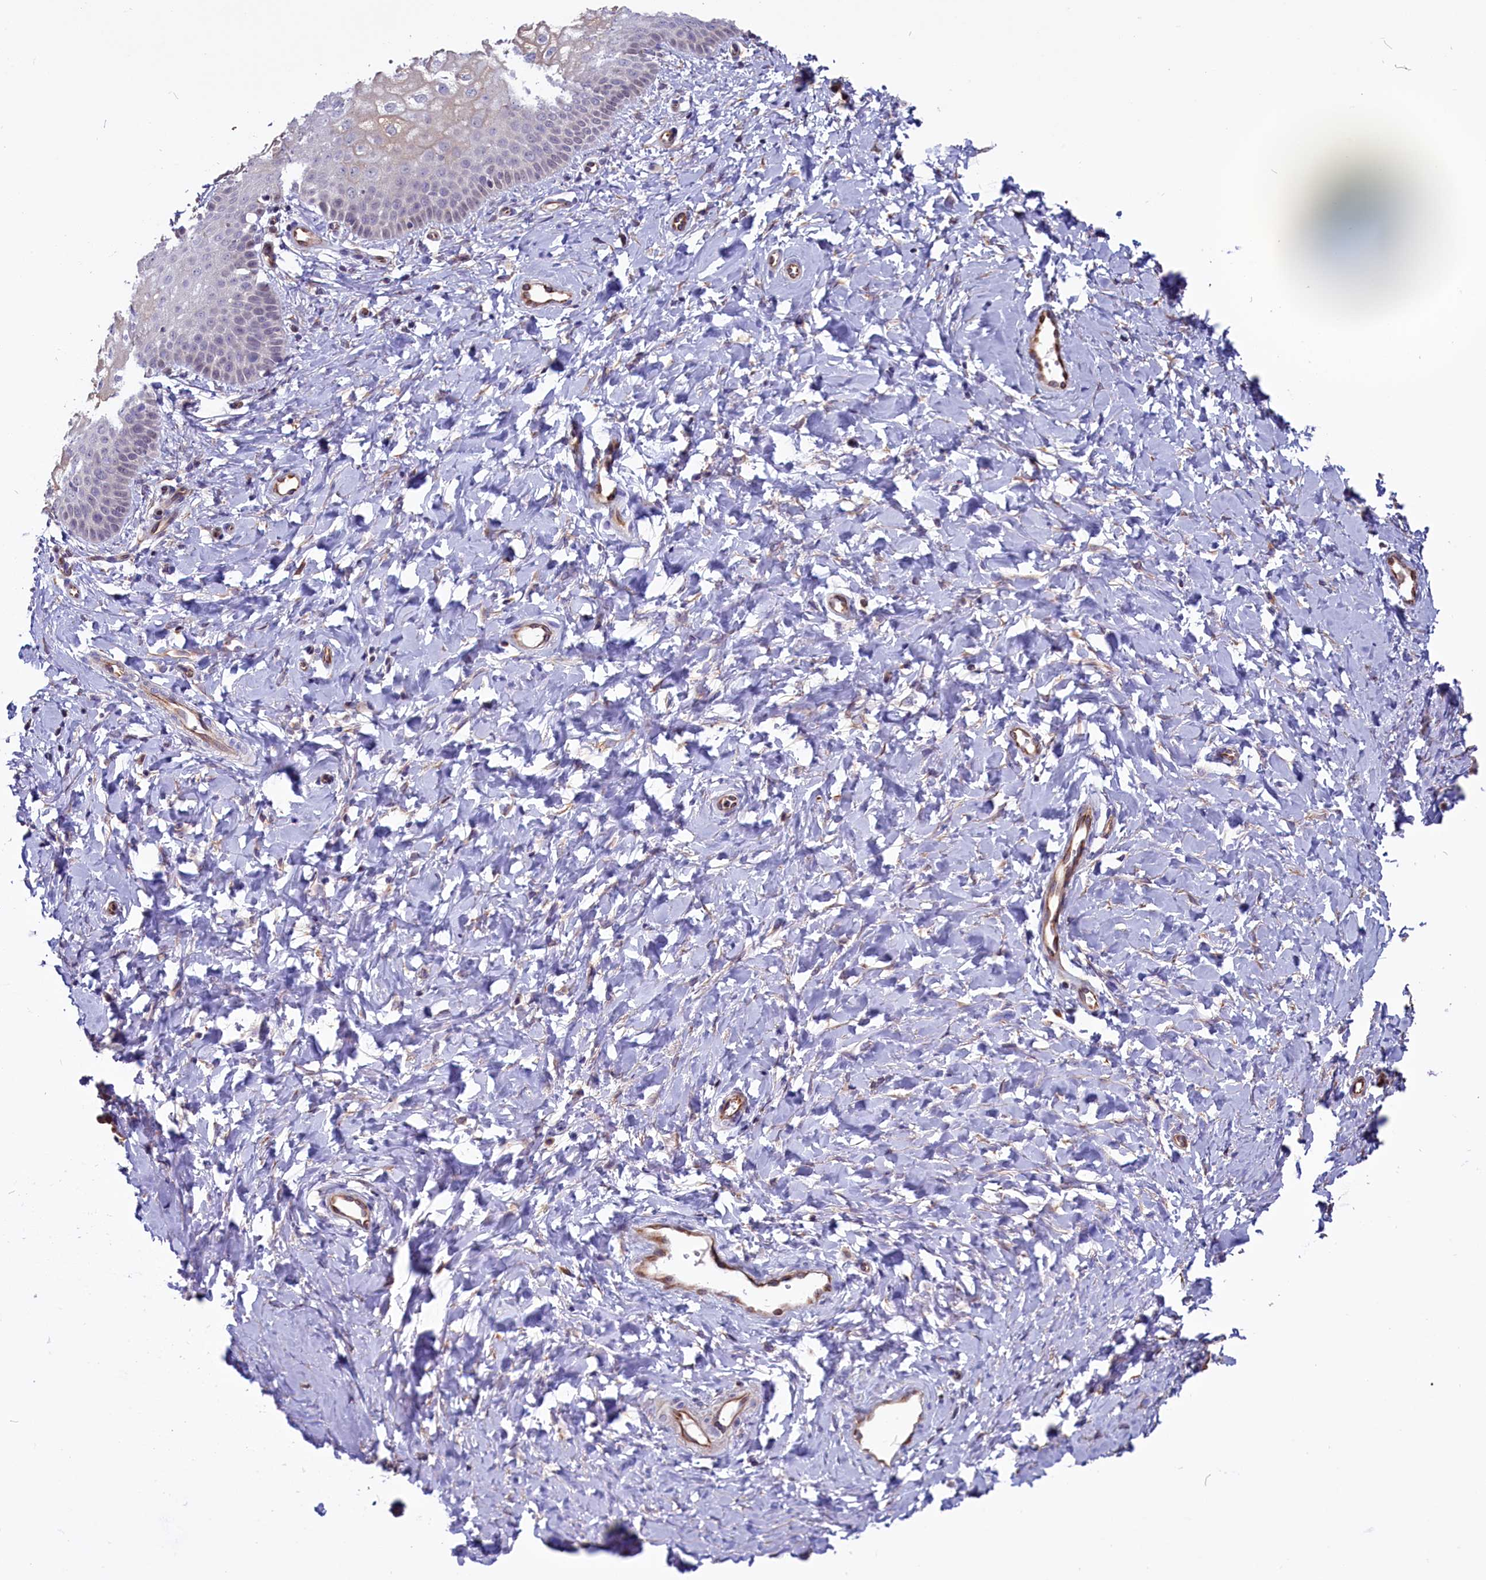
{"staining": {"intensity": "weak", "quantity": "<25%", "location": "nuclear"}, "tissue": "vagina", "cell_type": "Squamous epithelial cells", "image_type": "normal", "snomed": [{"axis": "morphology", "description": "Normal tissue, NOS"}, {"axis": "topography", "description": "Vagina"}], "caption": "An IHC micrograph of benign vagina is shown. There is no staining in squamous epithelial cells of vagina. The staining was performed using DAB to visualize the protein expression in brown, while the nuclei were stained in blue with hematoxylin (Magnification: 20x).", "gene": "PDILT", "patient": {"sex": "female", "age": 68}}